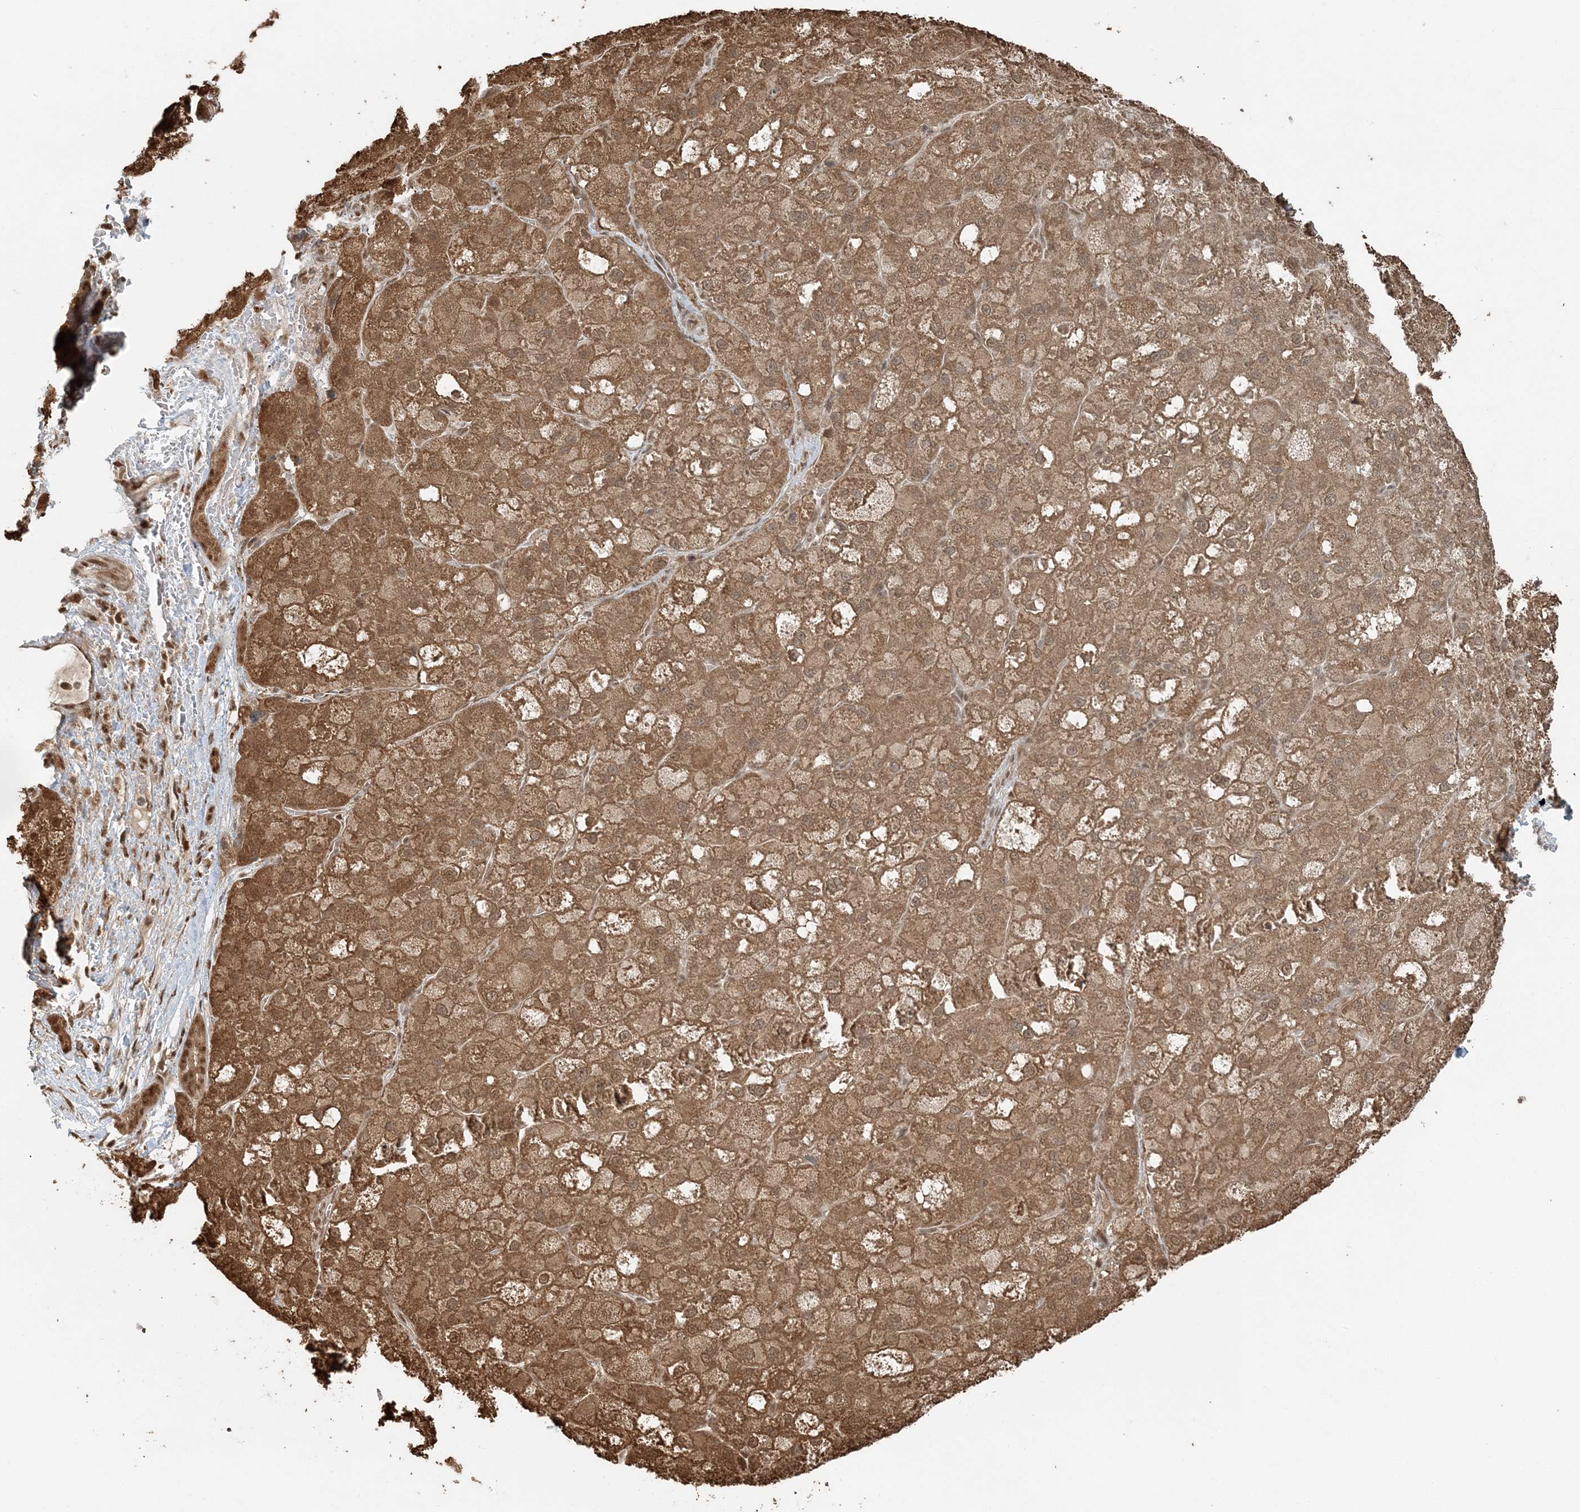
{"staining": {"intensity": "strong", "quantity": ">75%", "location": "cytoplasmic/membranous"}, "tissue": "liver cancer", "cell_type": "Tumor cells", "image_type": "cancer", "snomed": [{"axis": "morphology", "description": "Carcinoma, Hepatocellular, NOS"}, {"axis": "topography", "description": "Liver"}], "caption": "Strong cytoplasmic/membranous expression for a protein is seen in about >75% of tumor cells of liver cancer (hepatocellular carcinoma) using immunohistochemistry (IHC).", "gene": "ARHGAP35", "patient": {"sex": "male", "age": 57}}